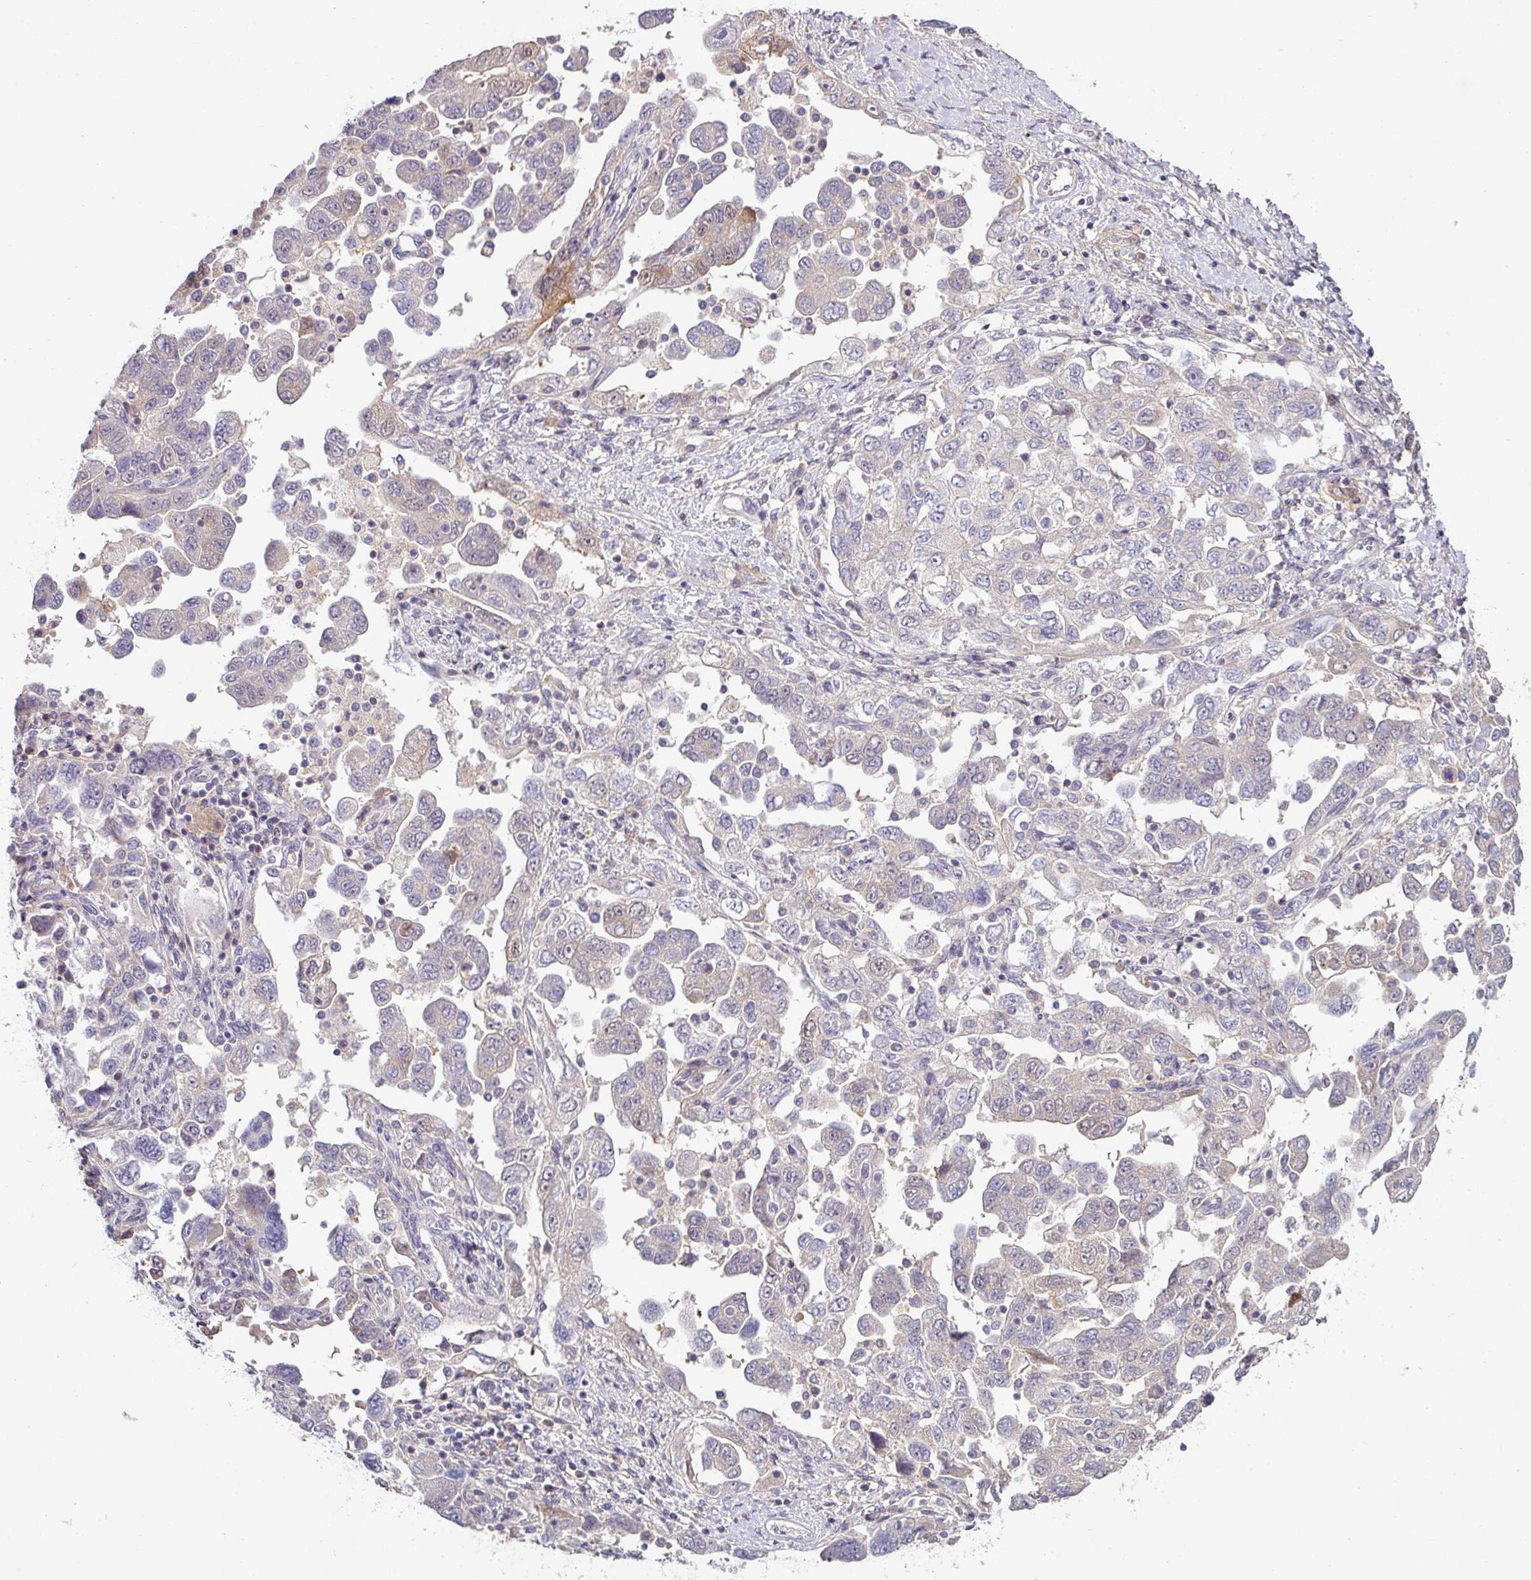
{"staining": {"intensity": "negative", "quantity": "none", "location": "none"}, "tissue": "ovarian cancer", "cell_type": "Tumor cells", "image_type": "cancer", "snomed": [{"axis": "morphology", "description": "Carcinoma, NOS"}, {"axis": "morphology", "description": "Cystadenocarcinoma, serous, NOS"}, {"axis": "topography", "description": "Ovary"}], "caption": "Immunohistochemistry (IHC) of ovarian cancer exhibits no positivity in tumor cells. (DAB (3,3'-diaminobenzidine) IHC visualized using brightfield microscopy, high magnification).", "gene": "SLAMF6", "patient": {"sex": "female", "age": 69}}